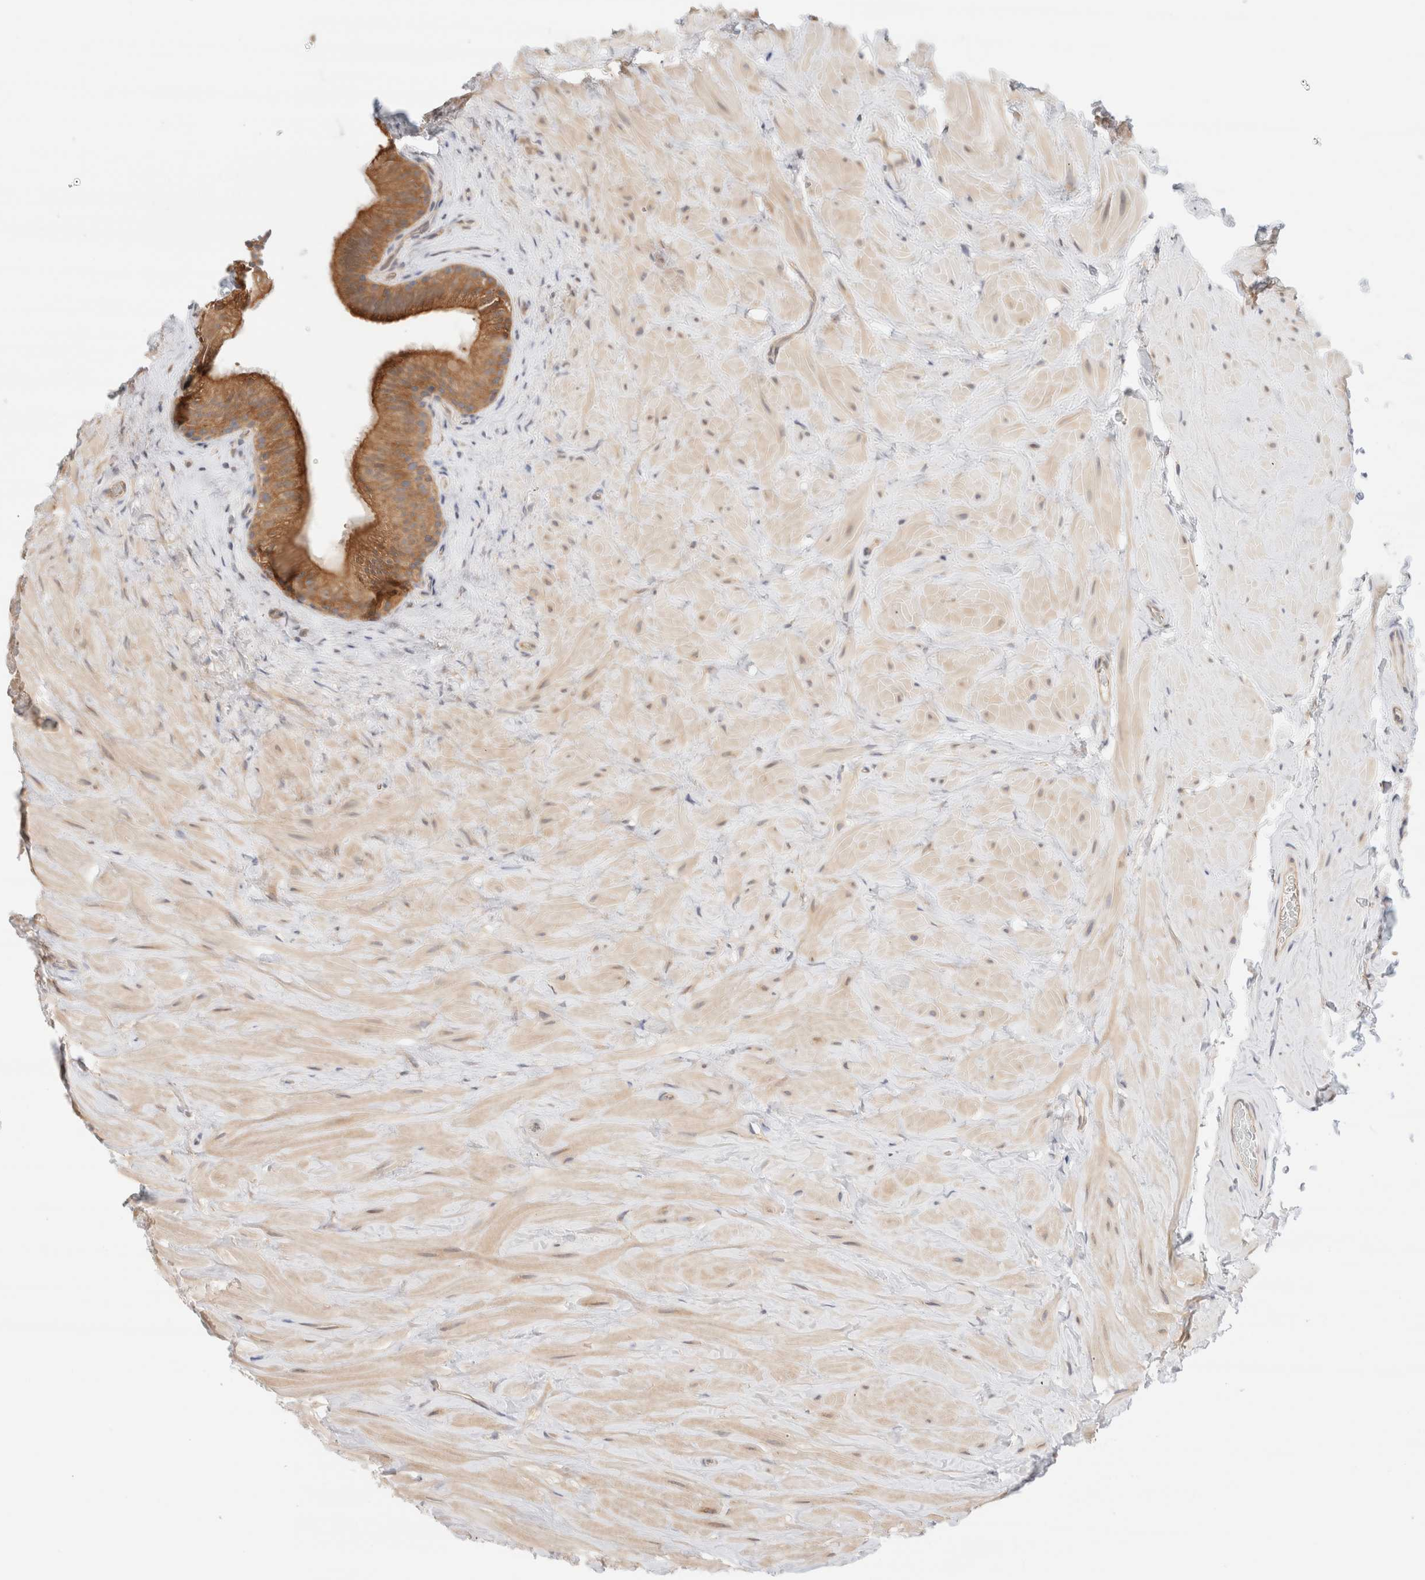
{"staining": {"intensity": "moderate", "quantity": ">75%", "location": "cytoplasmic/membranous"}, "tissue": "epididymis", "cell_type": "Glandular cells", "image_type": "normal", "snomed": [{"axis": "morphology", "description": "Normal tissue, NOS"}, {"axis": "topography", "description": "Vascular tissue"}, {"axis": "topography", "description": "Epididymis"}], "caption": "Brown immunohistochemical staining in unremarkable epididymis displays moderate cytoplasmic/membranous expression in approximately >75% of glandular cells. (brown staining indicates protein expression, while blue staining denotes nuclei).", "gene": "C17orf97", "patient": {"sex": "male", "age": 49}}